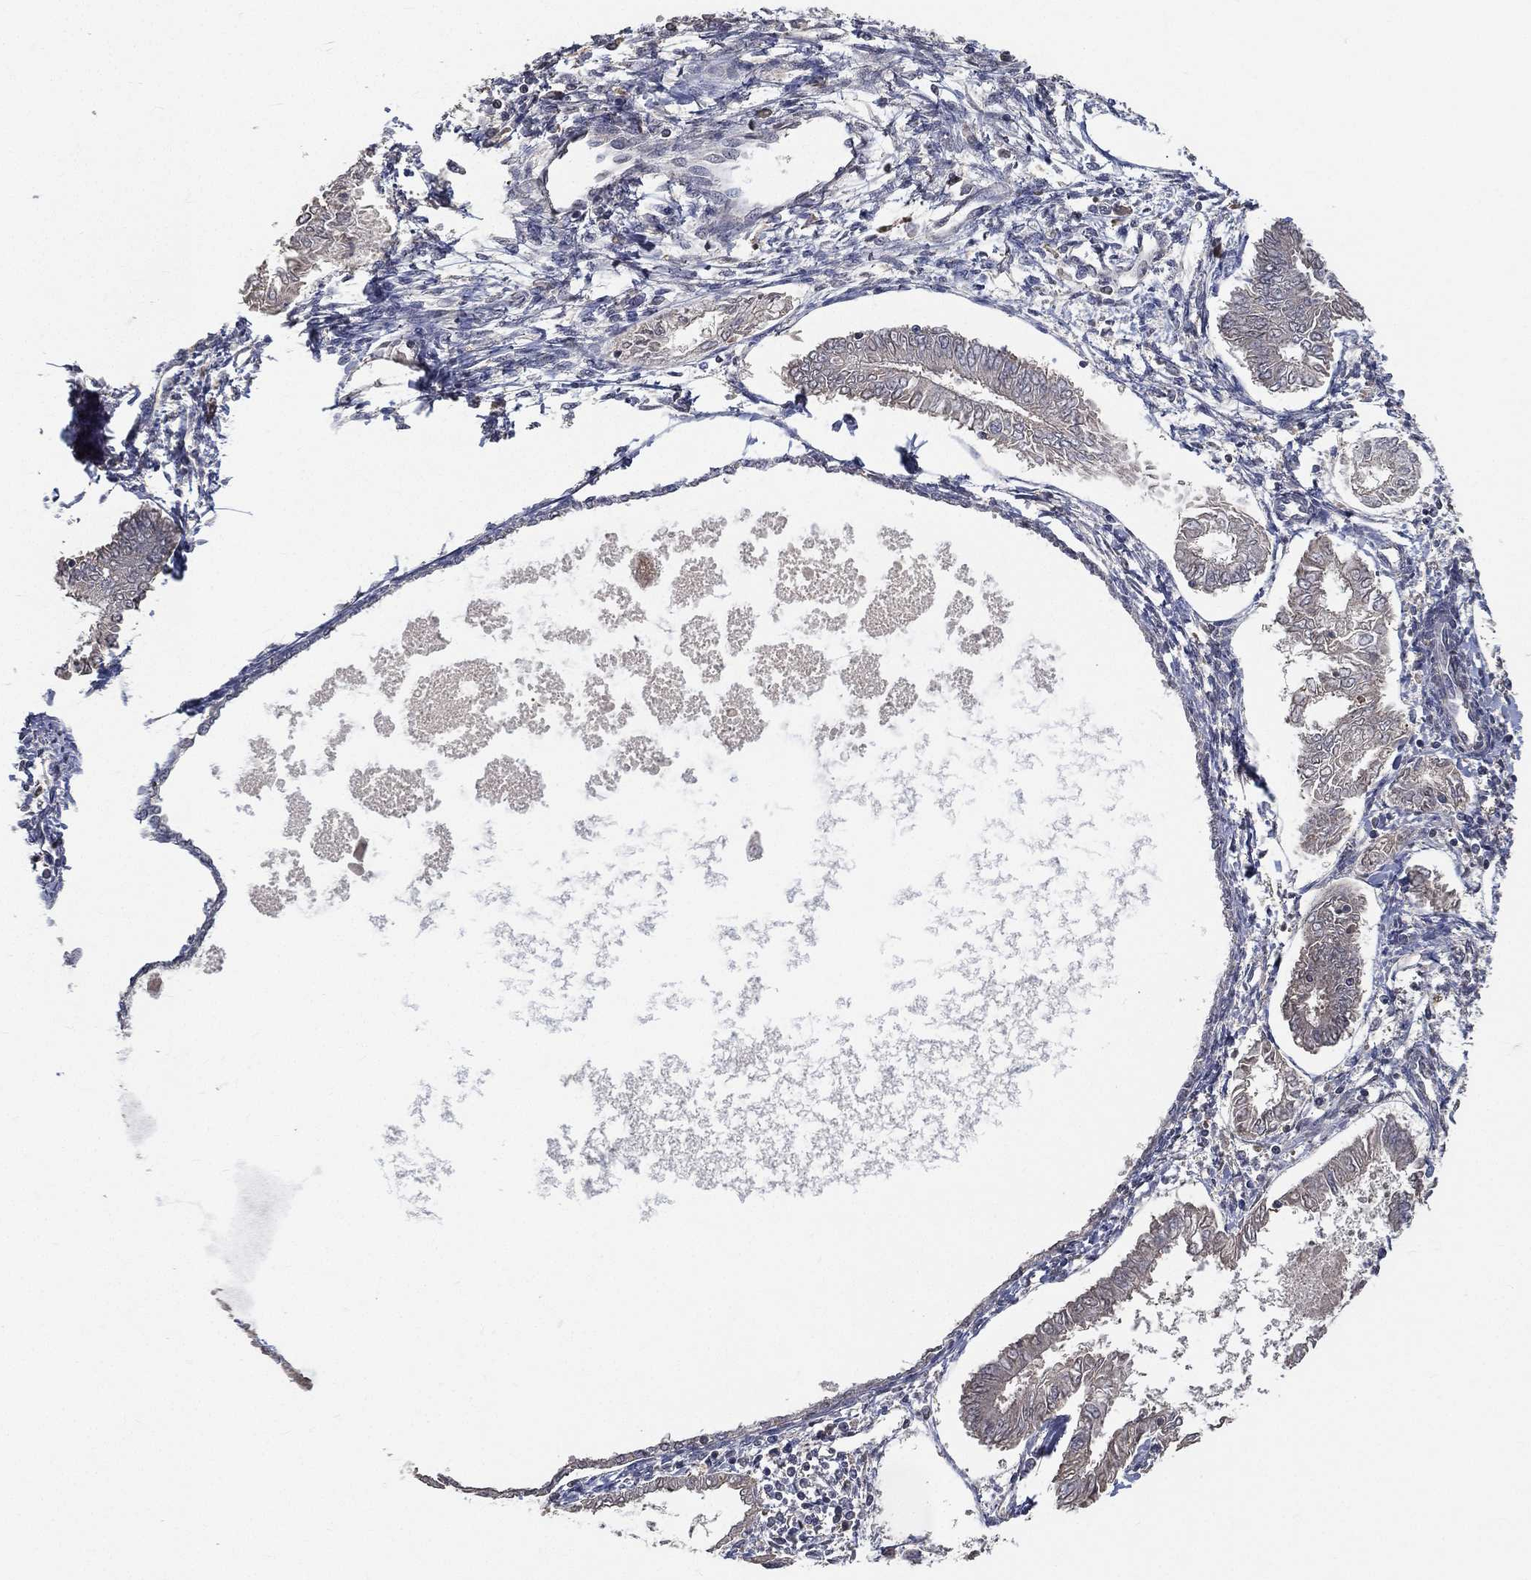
{"staining": {"intensity": "weak", "quantity": "25%-75%", "location": "cytoplasmic/membranous"}, "tissue": "endometrial cancer", "cell_type": "Tumor cells", "image_type": "cancer", "snomed": [{"axis": "morphology", "description": "Adenocarcinoma, NOS"}, {"axis": "topography", "description": "Endometrium"}], "caption": "Immunohistochemical staining of adenocarcinoma (endometrial) shows weak cytoplasmic/membranous protein expression in about 25%-75% of tumor cells.", "gene": "SNAP25", "patient": {"sex": "female", "age": 68}}